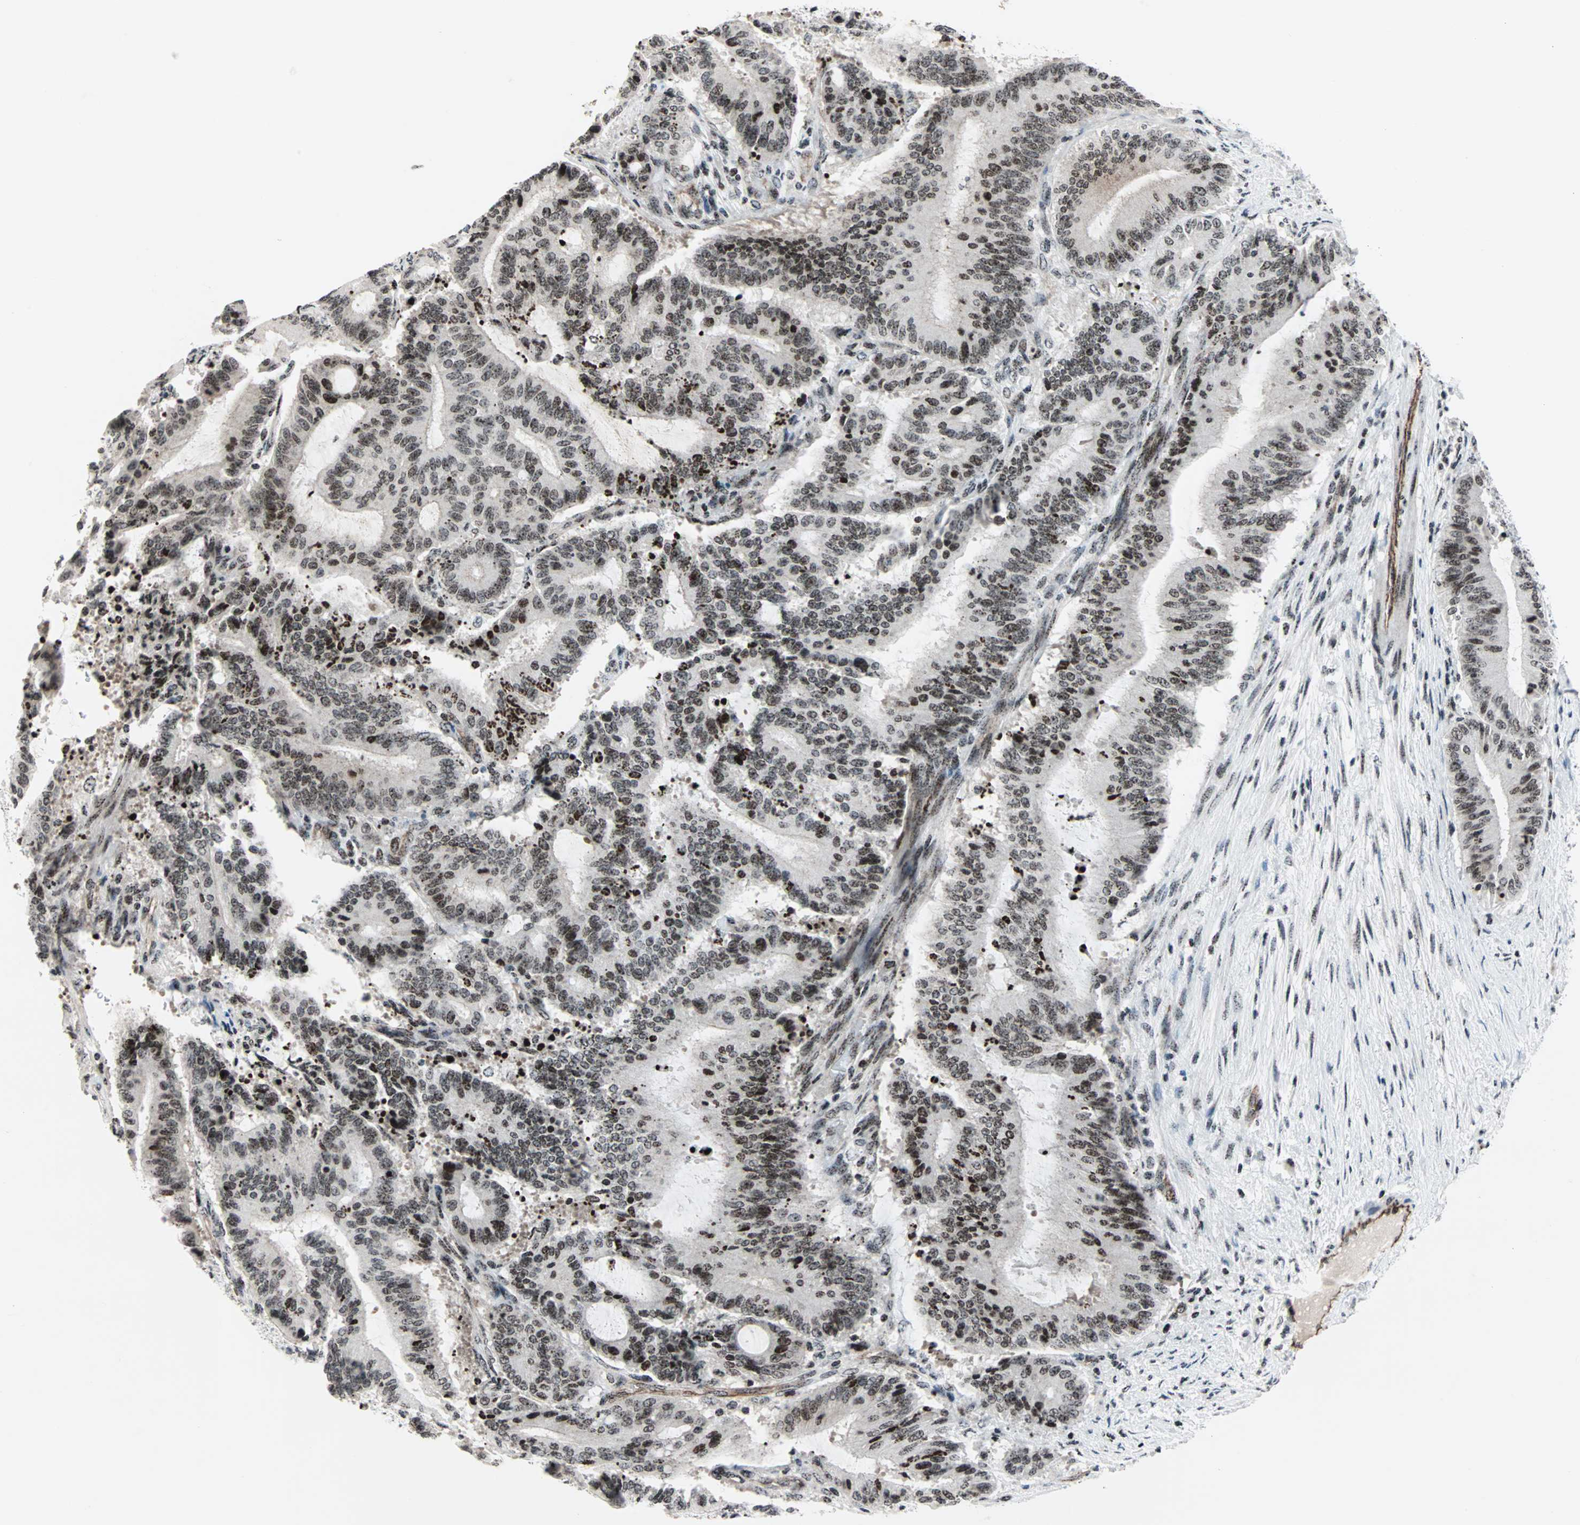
{"staining": {"intensity": "moderate", "quantity": ">75%", "location": "nuclear"}, "tissue": "liver cancer", "cell_type": "Tumor cells", "image_type": "cancer", "snomed": [{"axis": "morphology", "description": "Cholangiocarcinoma"}, {"axis": "topography", "description": "Liver"}], "caption": "Protein expression analysis of cholangiocarcinoma (liver) displays moderate nuclear staining in about >75% of tumor cells.", "gene": "CENPA", "patient": {"sex": "female", "age": 73}}